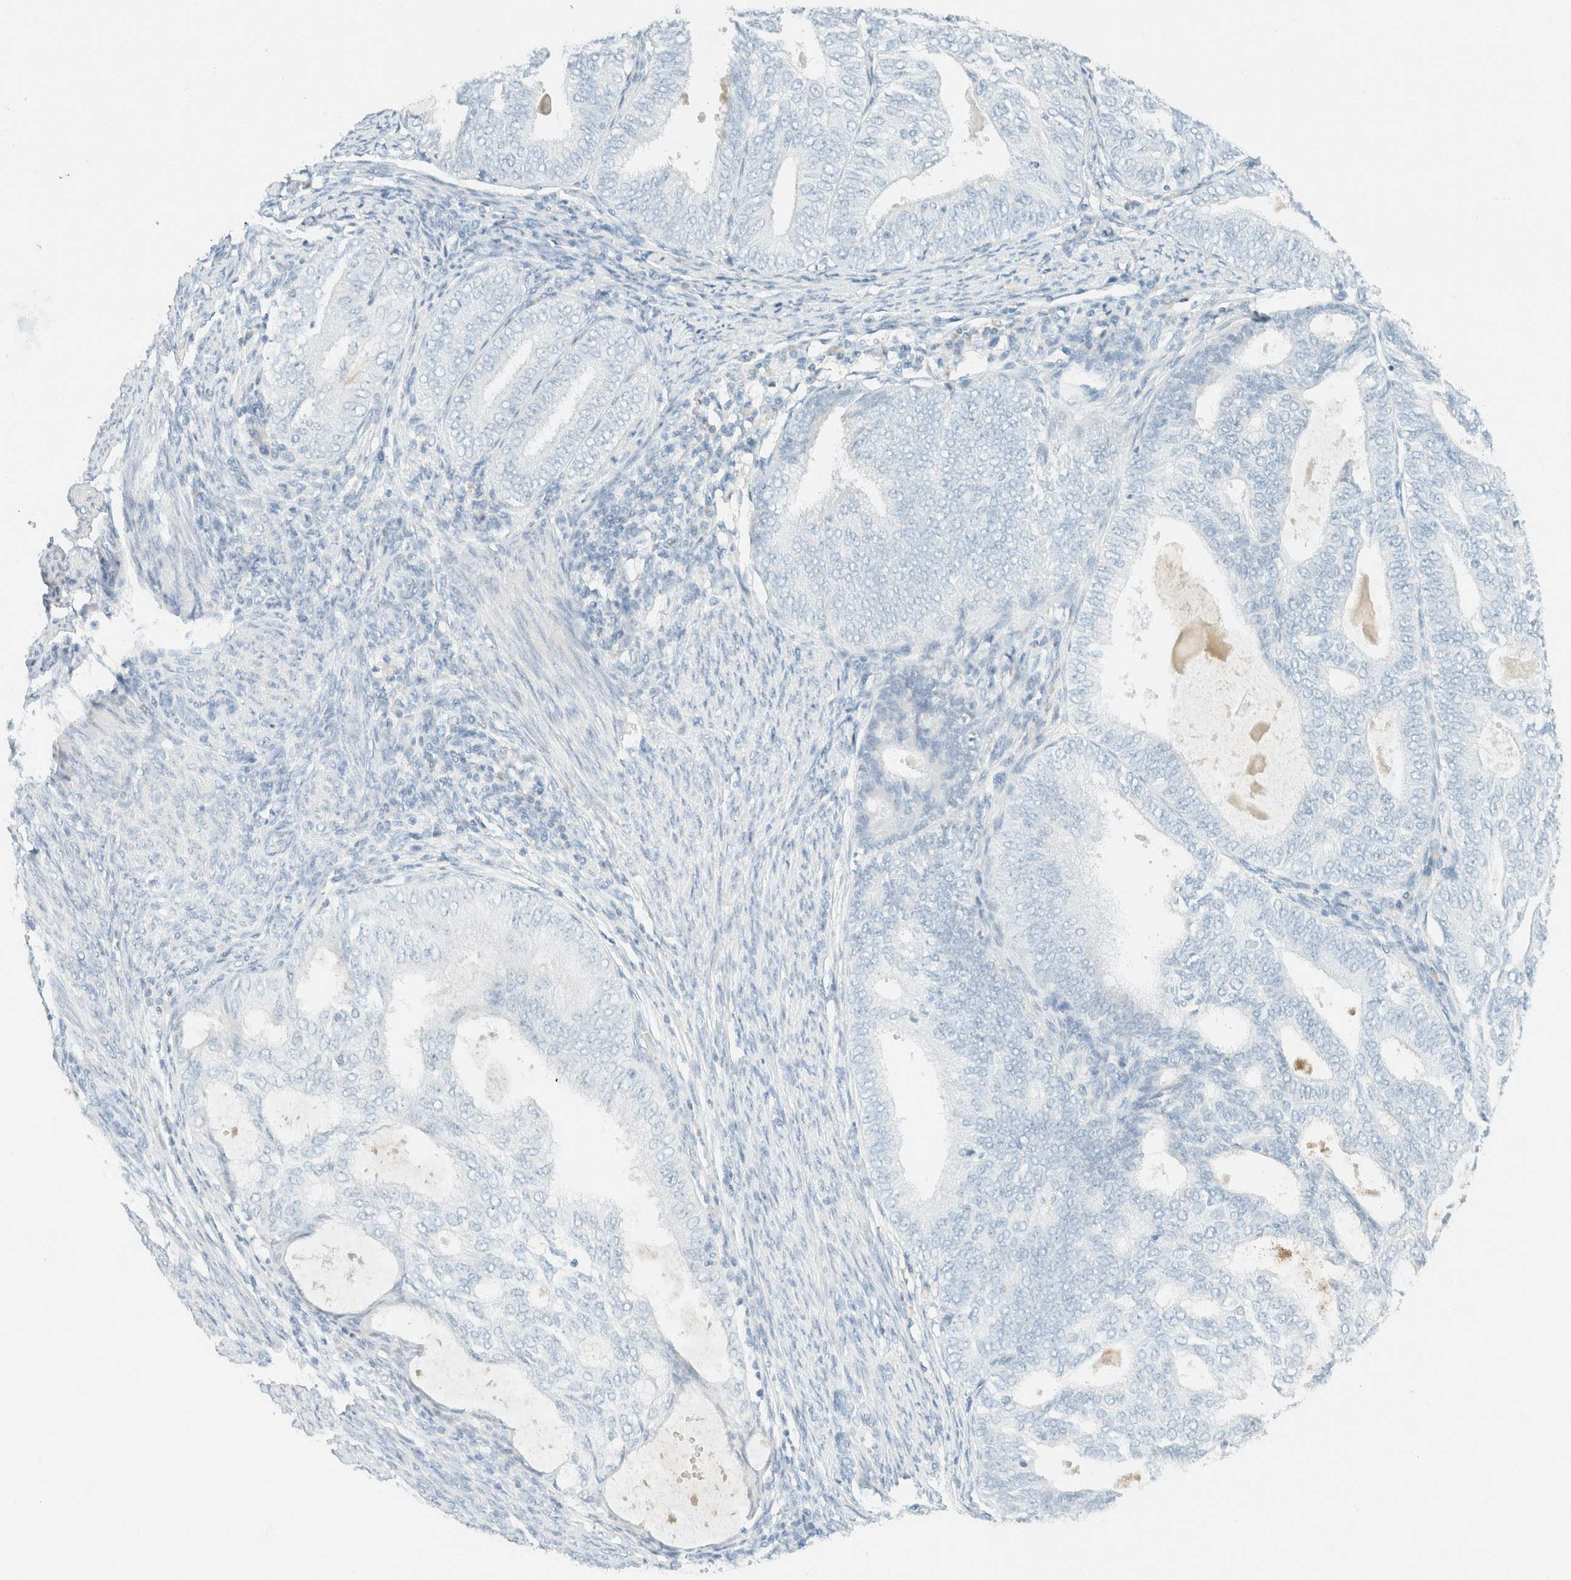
{"staining": {"intensity": "negative", "quantity": "none", "location": "none"}, "tissue": "endometrial cancer", "cell_type": "Tumor cells", "image_type": "cancer", "snomed": [{"axis": "morphology", "description": "Adenocarcinoma, NOS"}, {"axis": "topography", "description": "Endometrium"}], "caption": "Tumor cells are negative for protein expression in human endometrial cancer.", "gene": "GPA33", "patient": {"sex": "female", "age": 58}}